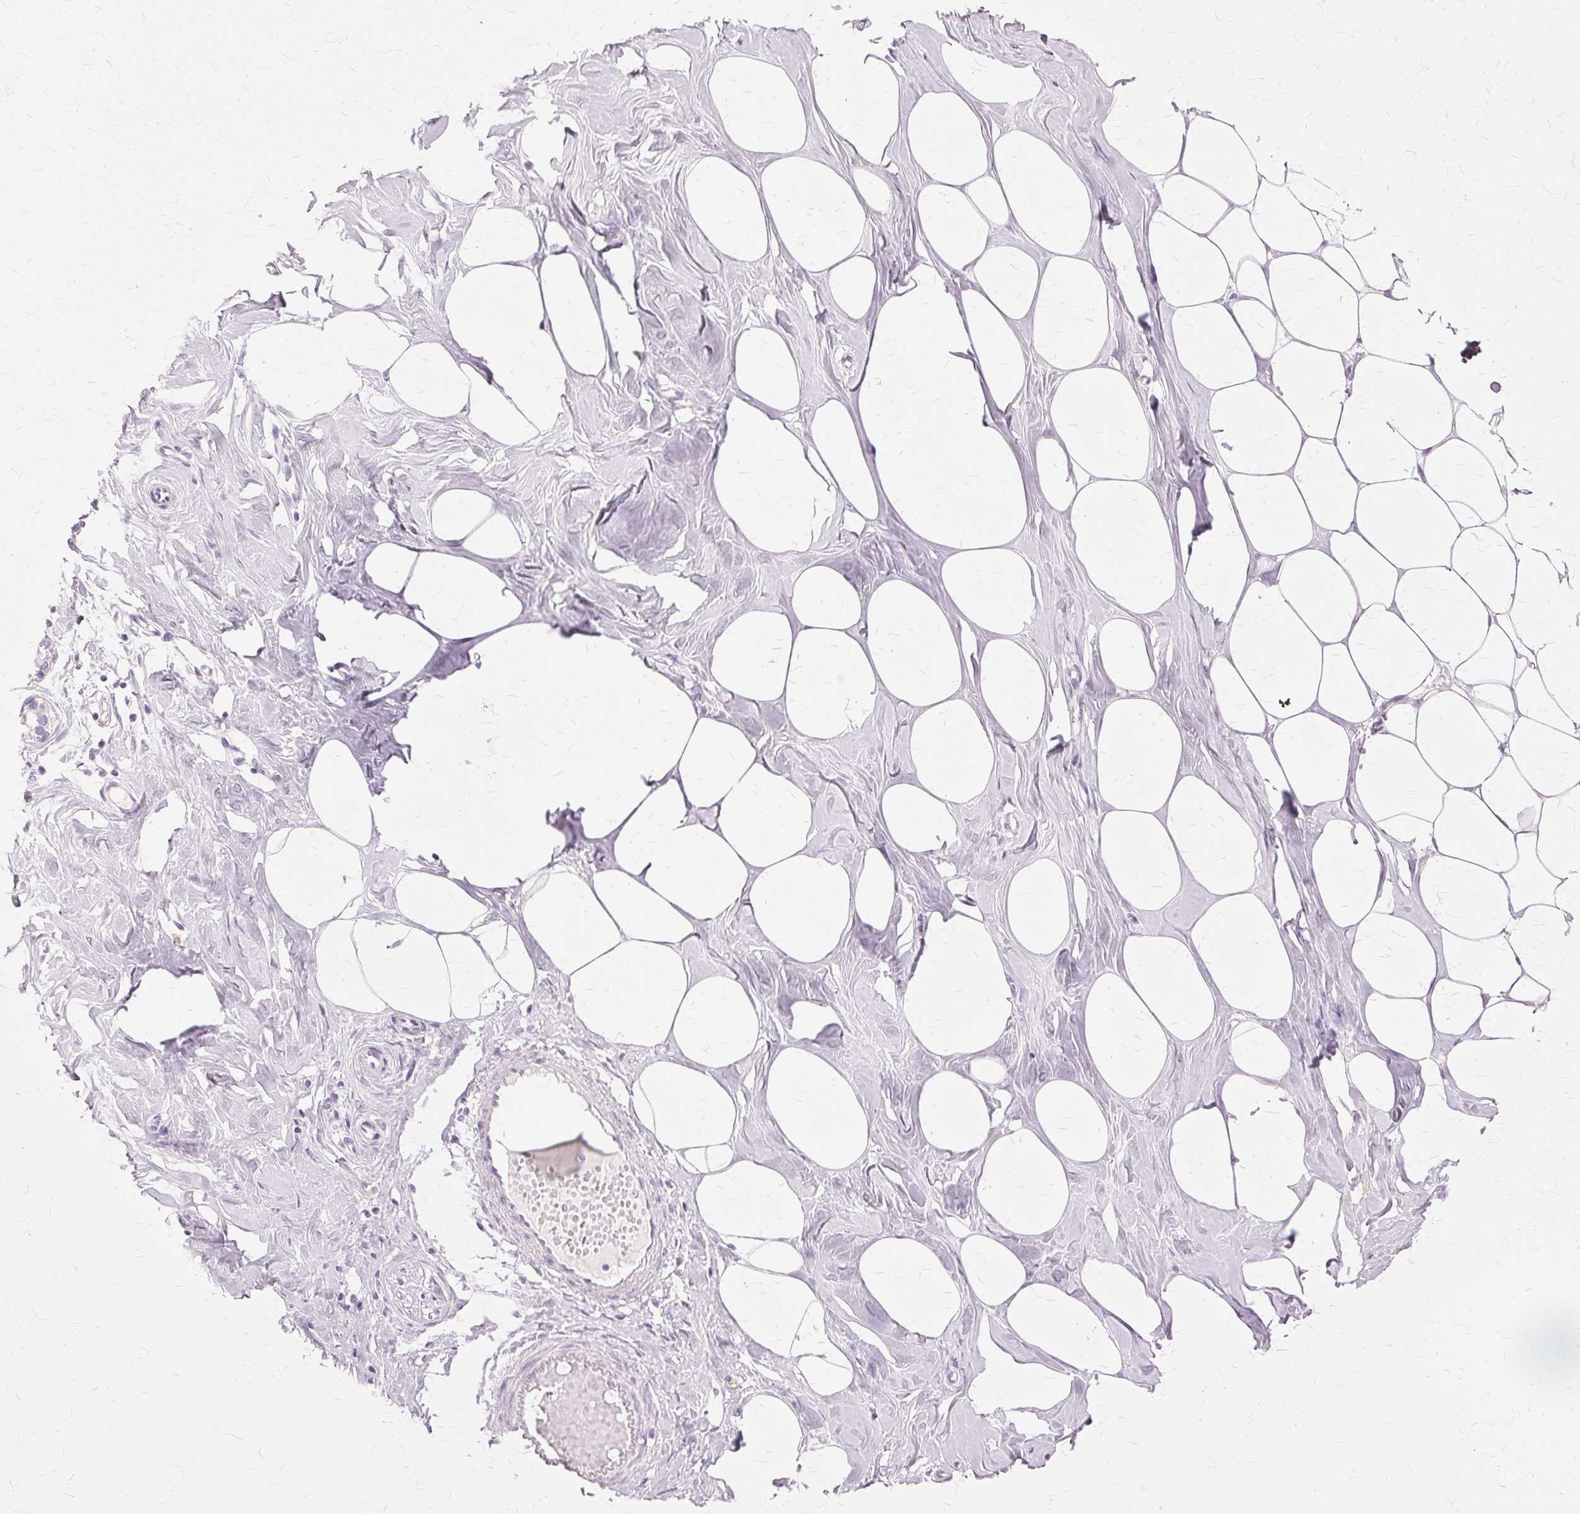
{"staining": {"intensity": "negative", "quantity": "none", "location": "none"}, "tissue": "breast", "cell_type": "Adipocytes", "image_type": "normal", "snomed": [{"axis": "morphology", "description": "Normal tissue, NOS"}, {"axis": "topography", "description": "Breast"}], "caption": "Normal breast was stained to show a protein in brown. There is no significant positivity in adipocytes. (Brightfield microscopy of DAB IHC at high magnification).", "gene": "SLC45A3", "patient": {"sex": "female", "age": 27}}